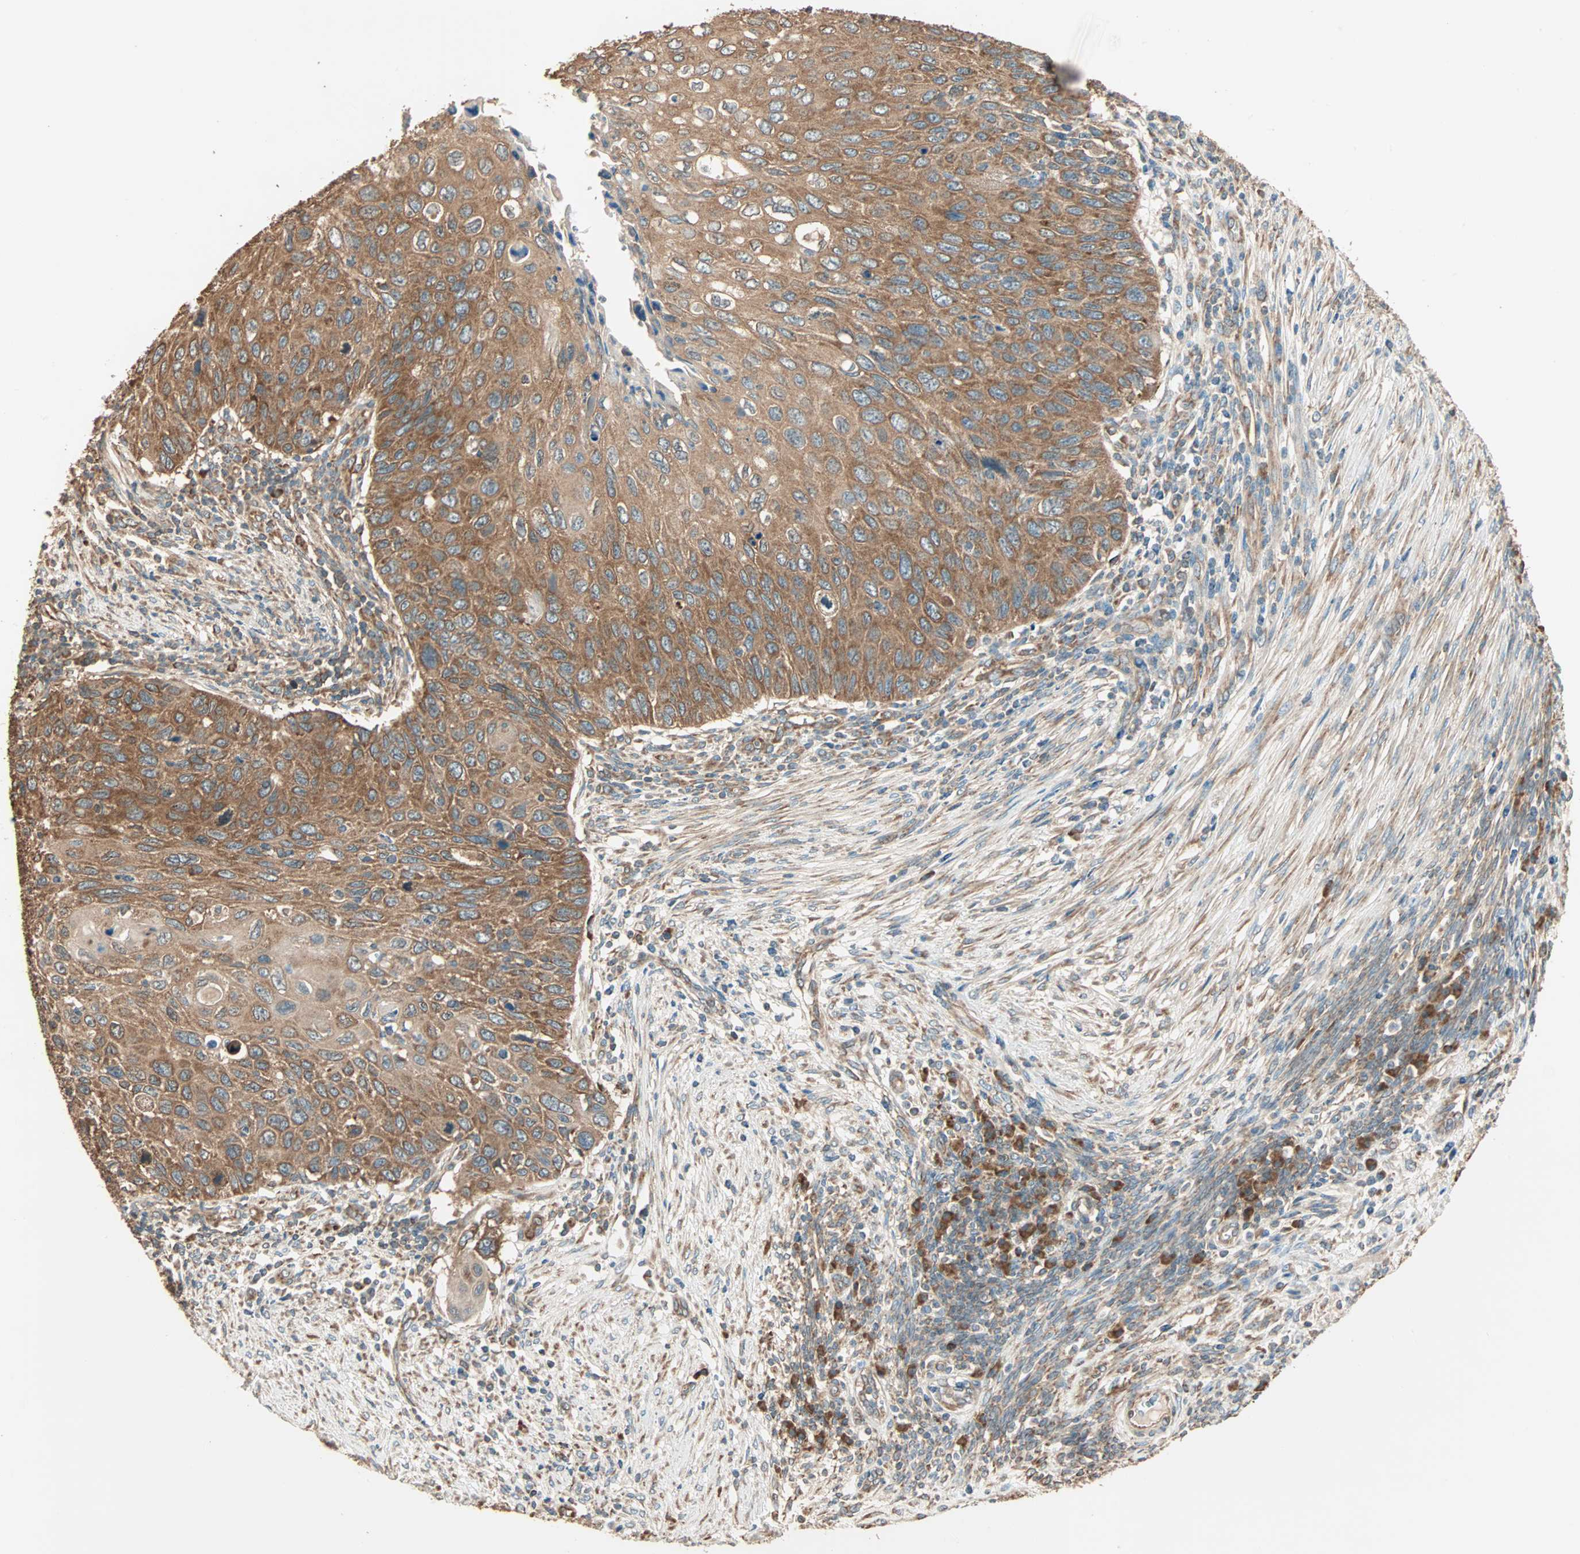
{"staining": {"intensity": "moderate", "quantity": ">75%", "location": "cytoplasmic/membranous"}, "tissue": "cervical cancer", "cell_type": "Tumor cells", "image_type": "cancer", "snomed": [{"axis": "morphology", "description": "Squamous cell carcinoma, NOS"}, {"axis": "topography", "description": "Cervix"}], "caption": "Immunohistochemical staining of human cervical cancer (squamous cell carcinoma) demonstrates medium levels of moderate cytoplasmic/membranous protein expression in about >75% of tumor cells.", "gene": "EIF4G2", "patient": {"sex": "female", "age": 70}}